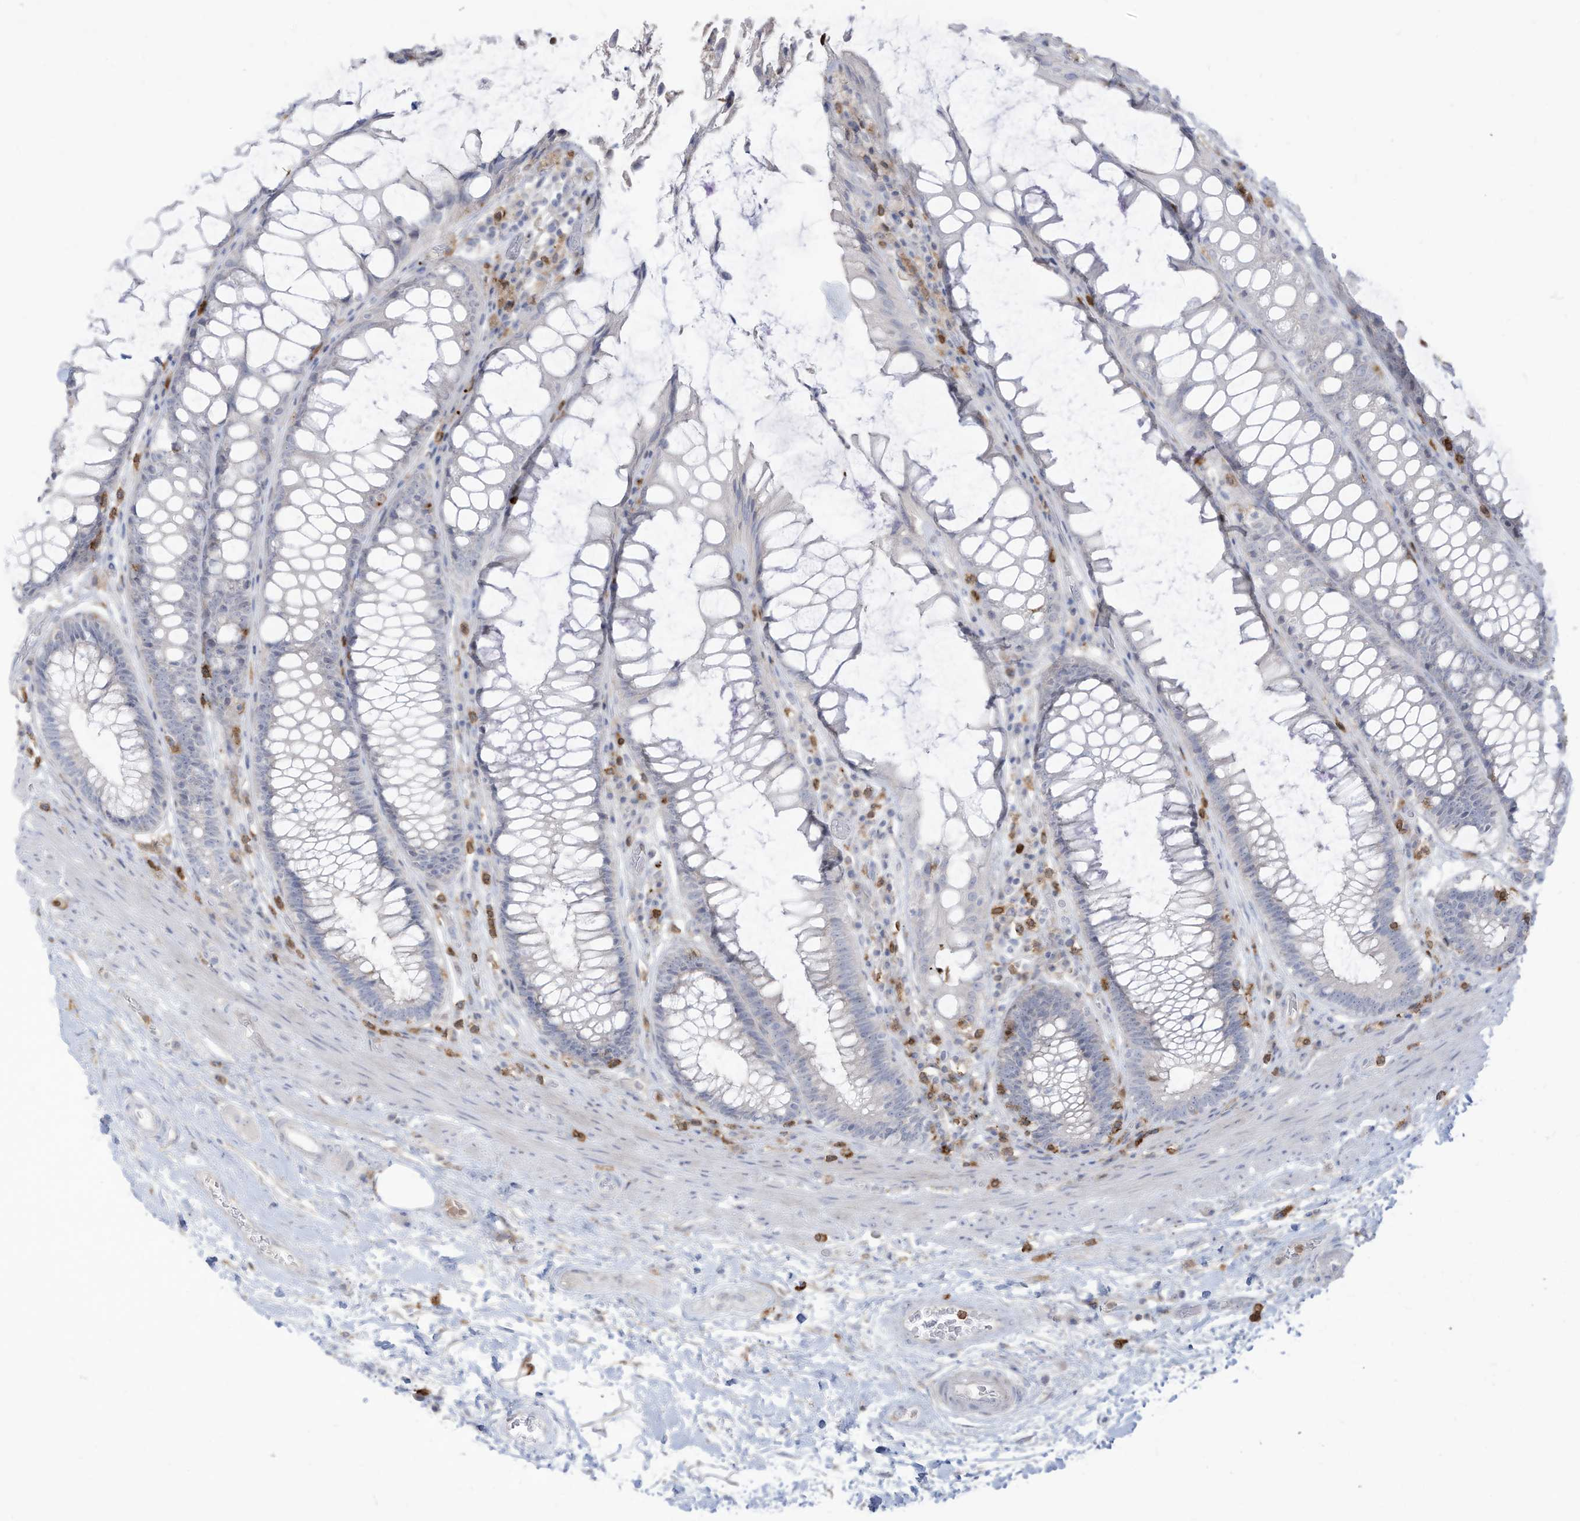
{"staining": {"intensity": "negative", "quantity": "none", "location": "none"}, "tissue": "rectum", "cell_type": "Glandular cells", "image_type": "normal", "snomed": [{"axis": "morphology", "description": "Normal tissue, NOS"}, {"axis": "topography", "description": "Rectum"}], "caption": "Image shows no protein positivity in glandular cells of benign rectum. (DAB (3,3'-diaminobenzidine) IHC visualized using brightfield microscopy, high magnification).", "gene": "NOTO", "patient": {"sex": "male", "age": 64}}